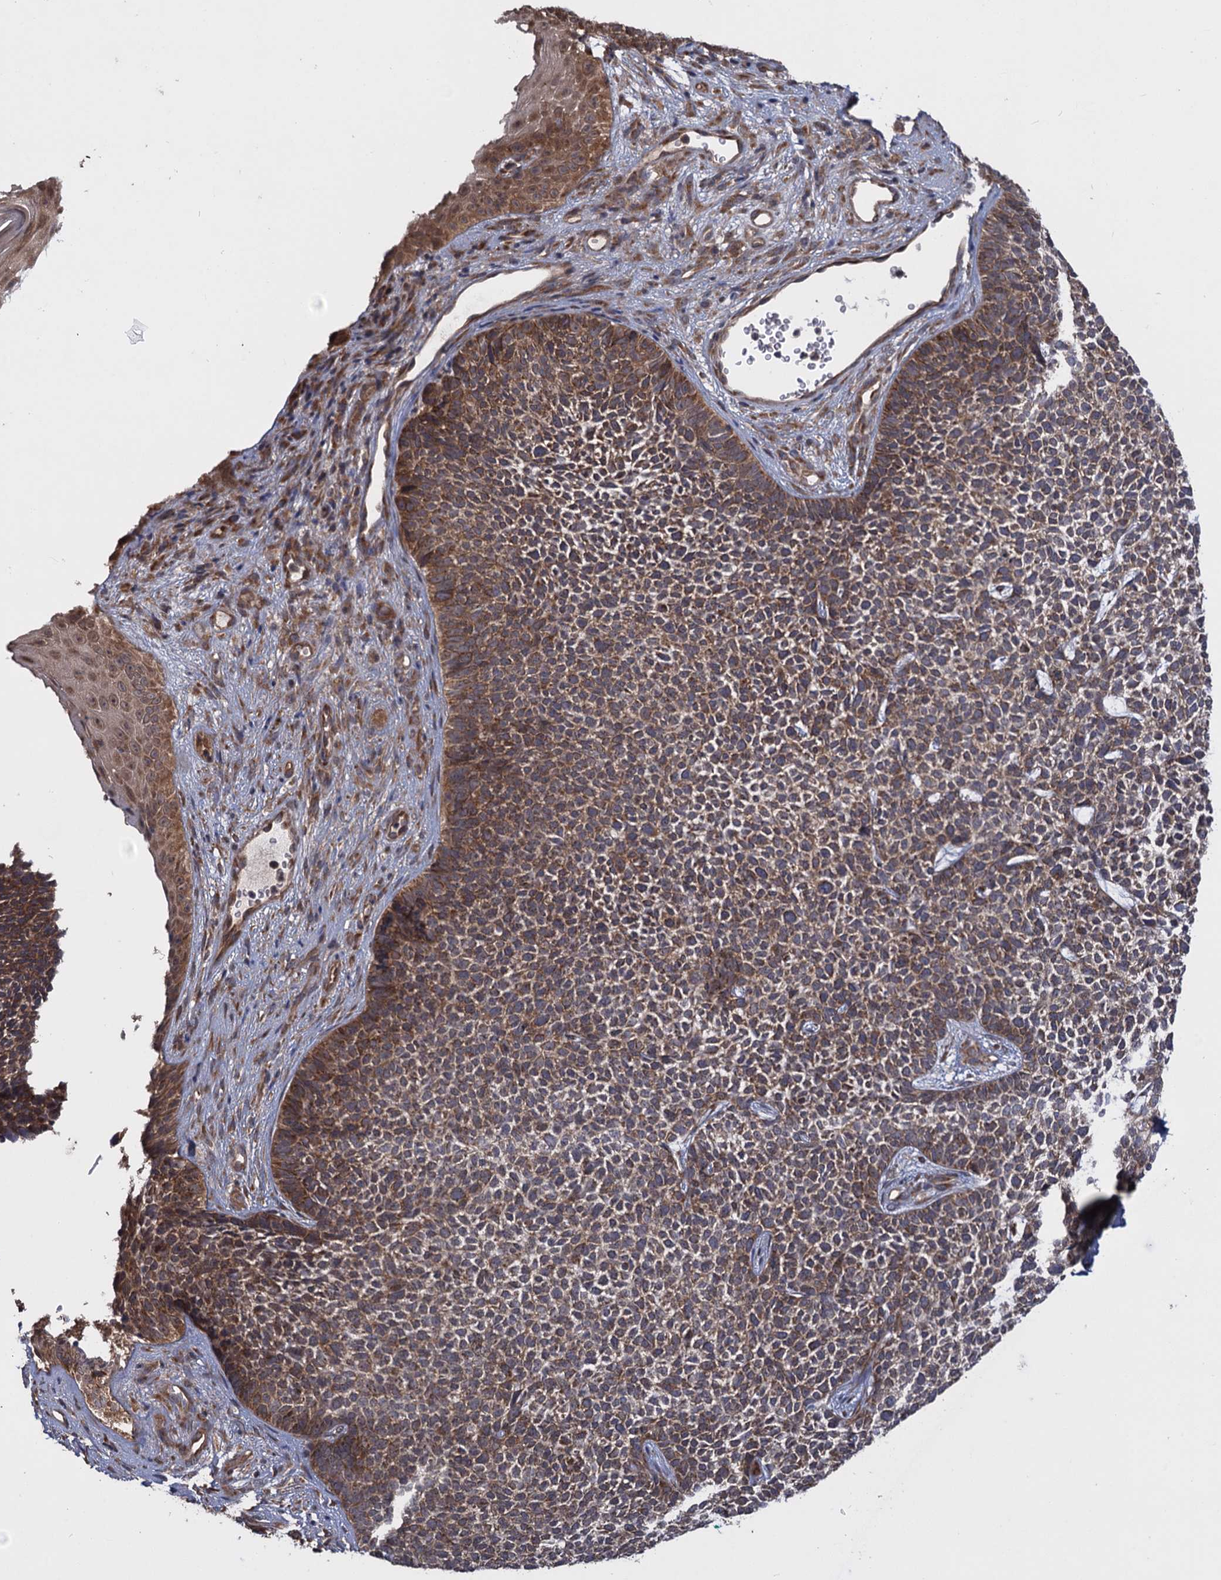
{"staining": {"intensity": "moderate", "quantity": ">75%", "location": "cytoplasmic/membranous"}, "tissue": "skin cancer", "cell_type": "Tumor cells", "image_type": "cancer", "snomed": [{"axis": "morphology", "description": "Basal cell carcinoma"}, {"axis": "topography", "description": "Skin"}], "caption": "Human skin cancer stained for a protein (brown) reveals moderate cytoplasmic/membranous positive staining in approximately >75% of tumor cells.", "gene": "HAUS1", "patient": {"sex": "female", "age": 84}}